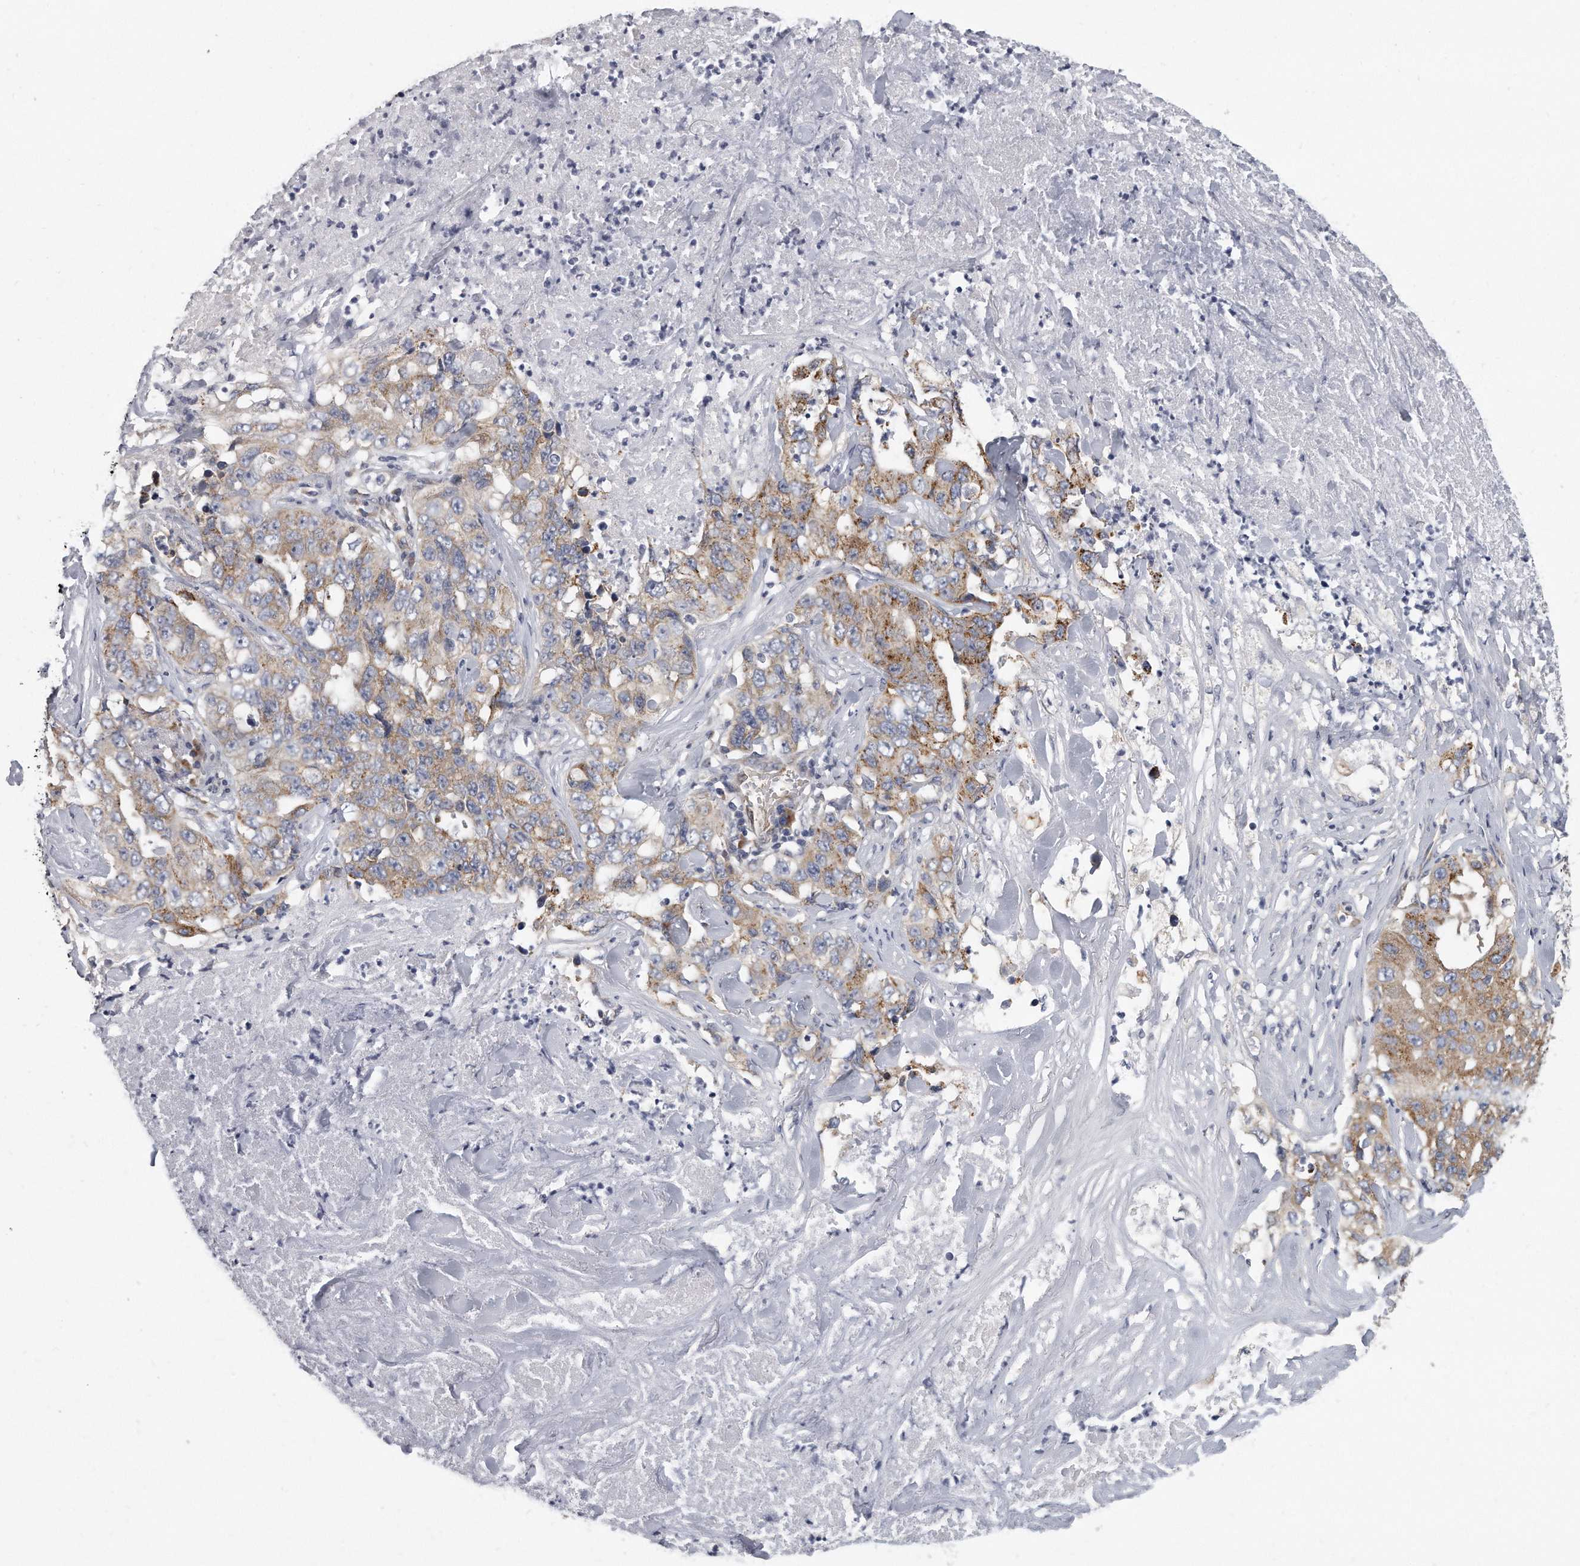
{"staining": {"intensity": "moderate", "quantity": ">75%", "location": "cytoplasmic/membranous"}, "tissue": "lung cancer", "cell_type": "Tumor cells", "image_type": "cancer", "snomed": [{"axis": "morphology", "description": "Adenocarcinoma, NOS"}, {"axis": "topography", "description": "Lung"}], "caption": "Immunohistochemical staining of human adenocarcinoma (lung) demonstrates medium levels of moderate cytoplasmic/membranous protein staining in approximately >75% of tumor cells.", "gene": "PLEKHA6", "patient": {"sex": "female", "age": 51}}